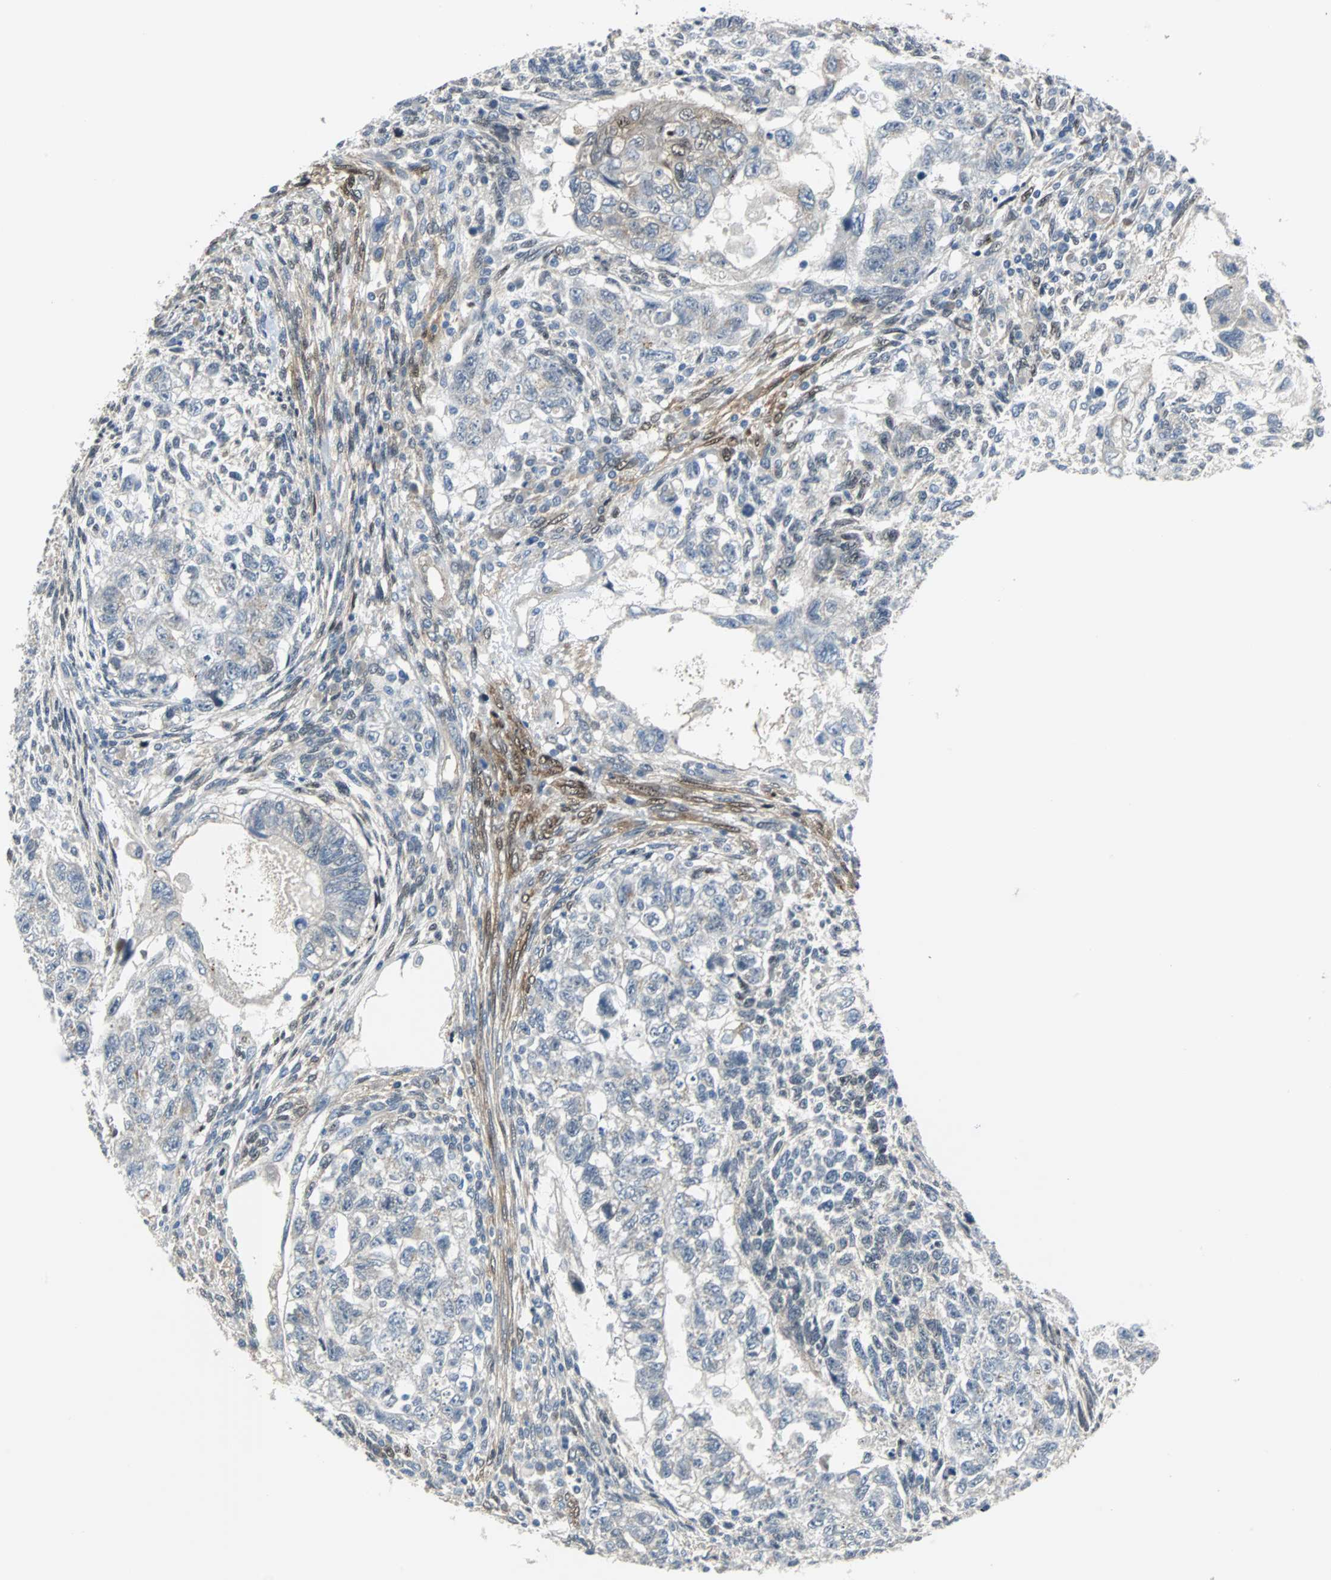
{"staining": {"intensity": "weak", "quantity": "<25%", "location": "cytoplasmic/membranous"}, "tissue": "testis cancer", "cell_type": "Tumor cells", "image_type": "cancer", "snomed": [{"axis": "morphology", "description": "Normal tissue, NOS"}, {"axis": "morphology", "description": "Carcinoma, Embryonal, NOS"}, {"axis": "topography", "description": "Testis"}], "caption": "This is an immunohistochemistry photomicrograph of testis cancer (embryonal carcinoma). There is no staining in tumor cells.", "gene": "FHL2", "patient": {"sex": "male", "age": 36}}